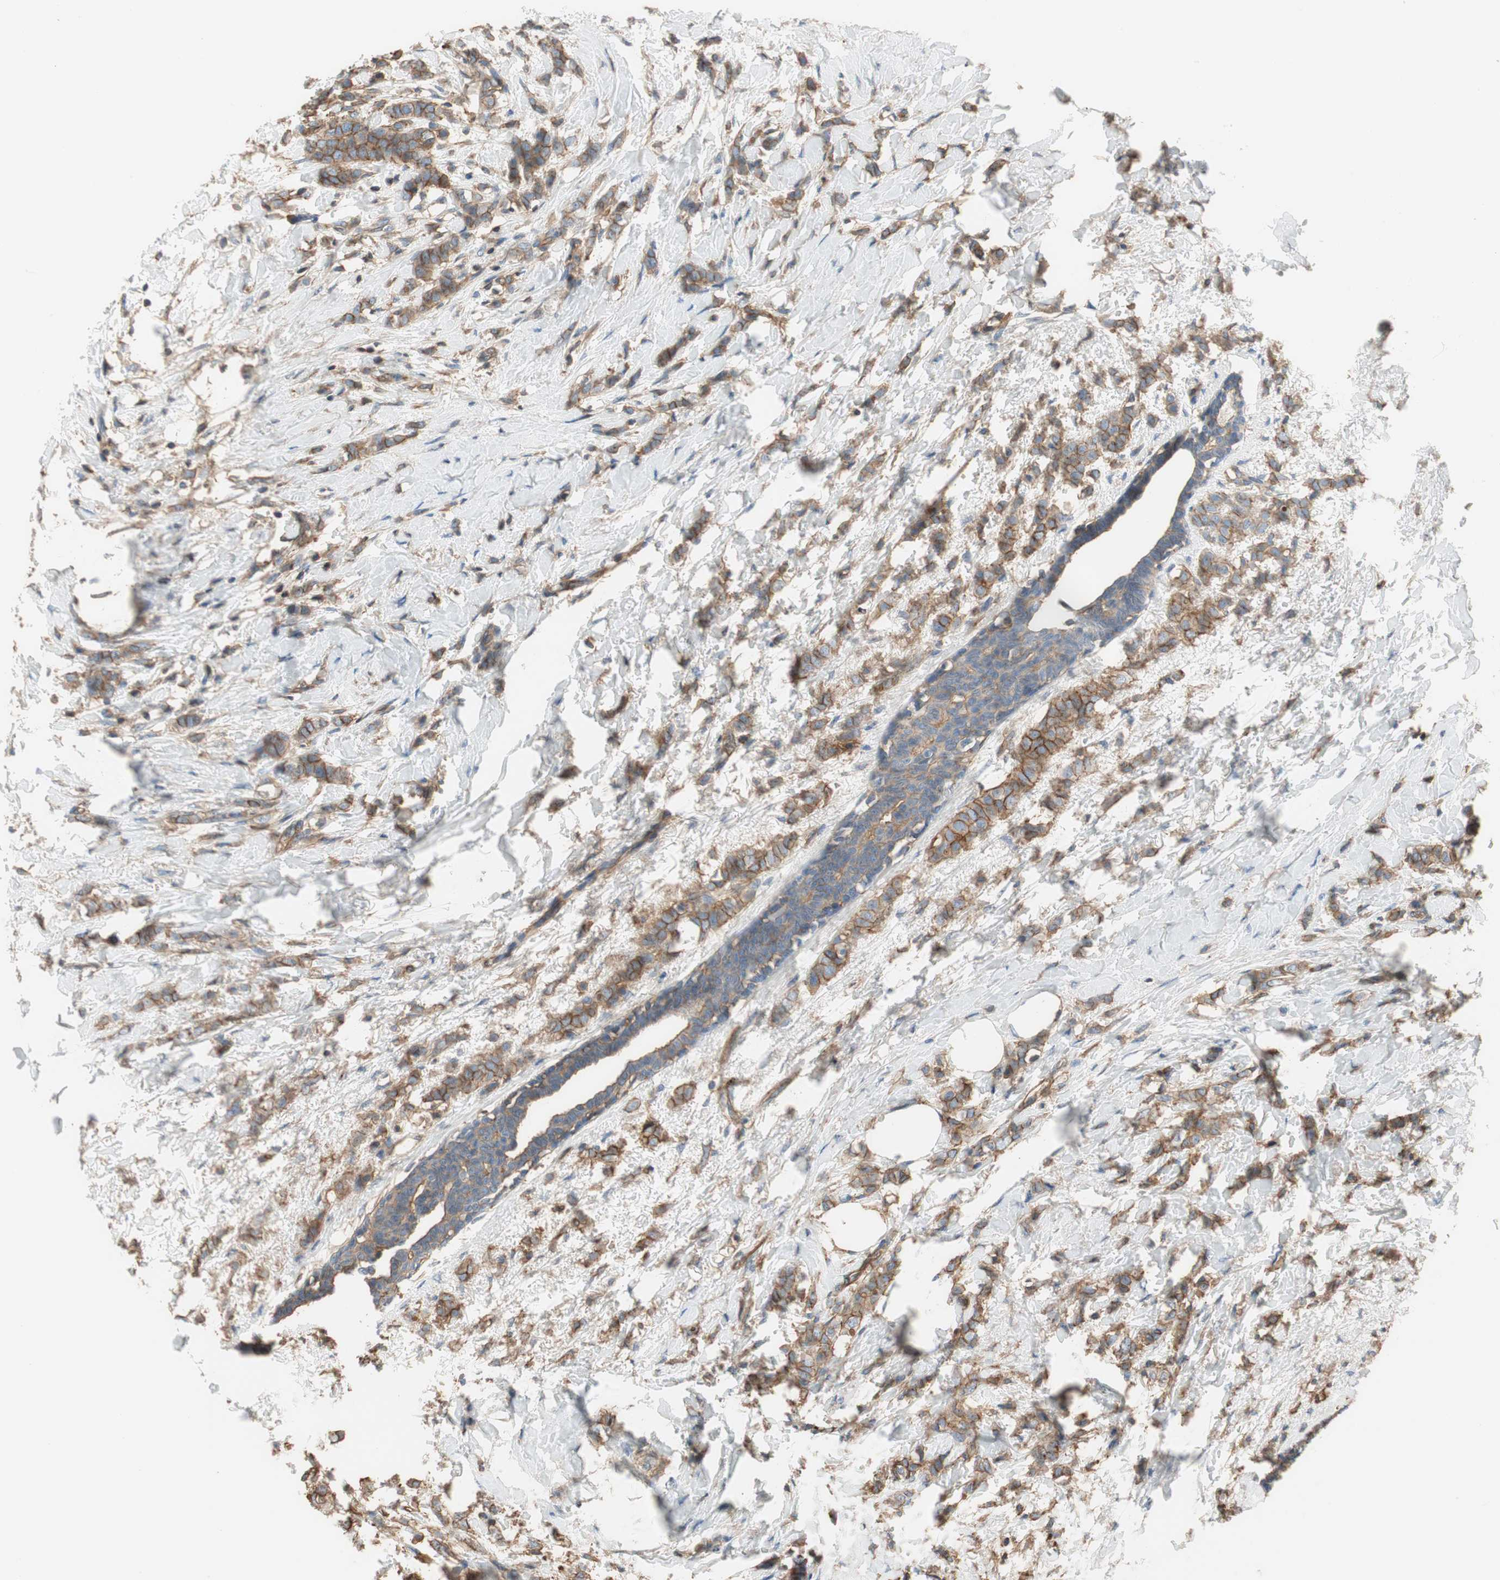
{"staining": {"intensity": "moderate", "quantity": ">75%", "location": "cytoplasmic/membranous"}, "tissue": "breast cancer", "cell_type": "Tumor cells", "image_type": "cancer", "snomed": [{"axis": "morphology", "description": "Lobular carcinoma, in situ"}, {"axis": "morphology", "description": "Lobular carcinoma"}, {"axis": "topography", "description": "Breast"}], "caption": "Human lobular carcinoma in situ (breast) stained with a brown dye shows moderate cytoplasmic/membranous positive expression in approximately >75% of tumor cells.", "gene": "IL1RL1", "patient": {"sex": "female", "age": 41}}